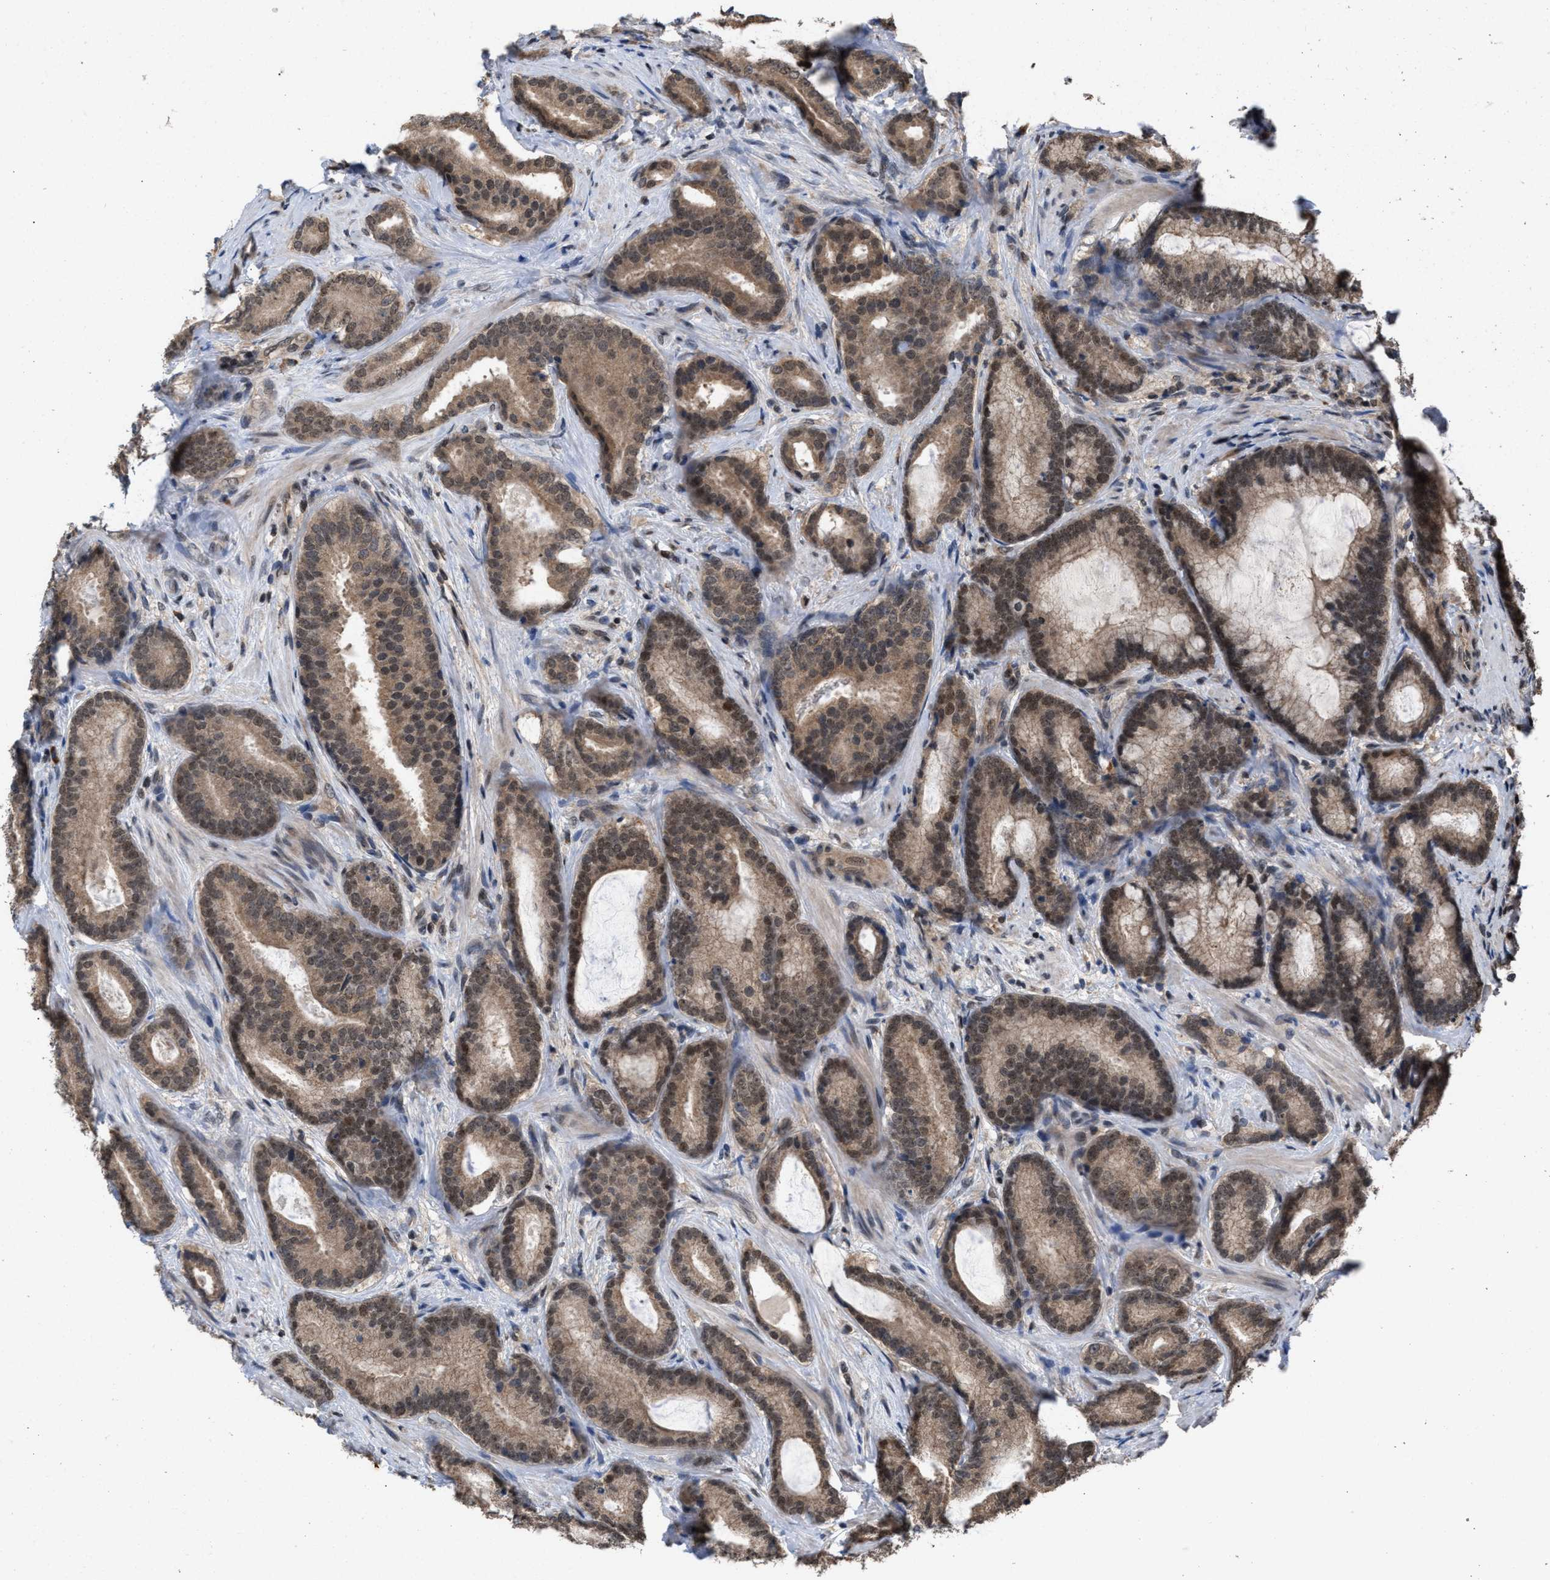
{"staining": {"intensity": "moderate", "quantity": ">75%", "location": "cytoplasmic/membranous,nuclear"}, "tissue": "prostate cancer", "cell_type": "Tumor cells", "image_type": "cancer", "snomed": [{"axis": "morphology", "description": "Adenocarcinoma, High grade"}, {"axis": "topography", "description": "Prostate"}], "caption": "This is an image of immunohistochemistry staining of prostate cancer, which shows moderate expression in the cytoplasmic/membranous and nuclear of tumor cells.", "gene": "C9orf78", "patient": {"sex": "male", "age": 55}}